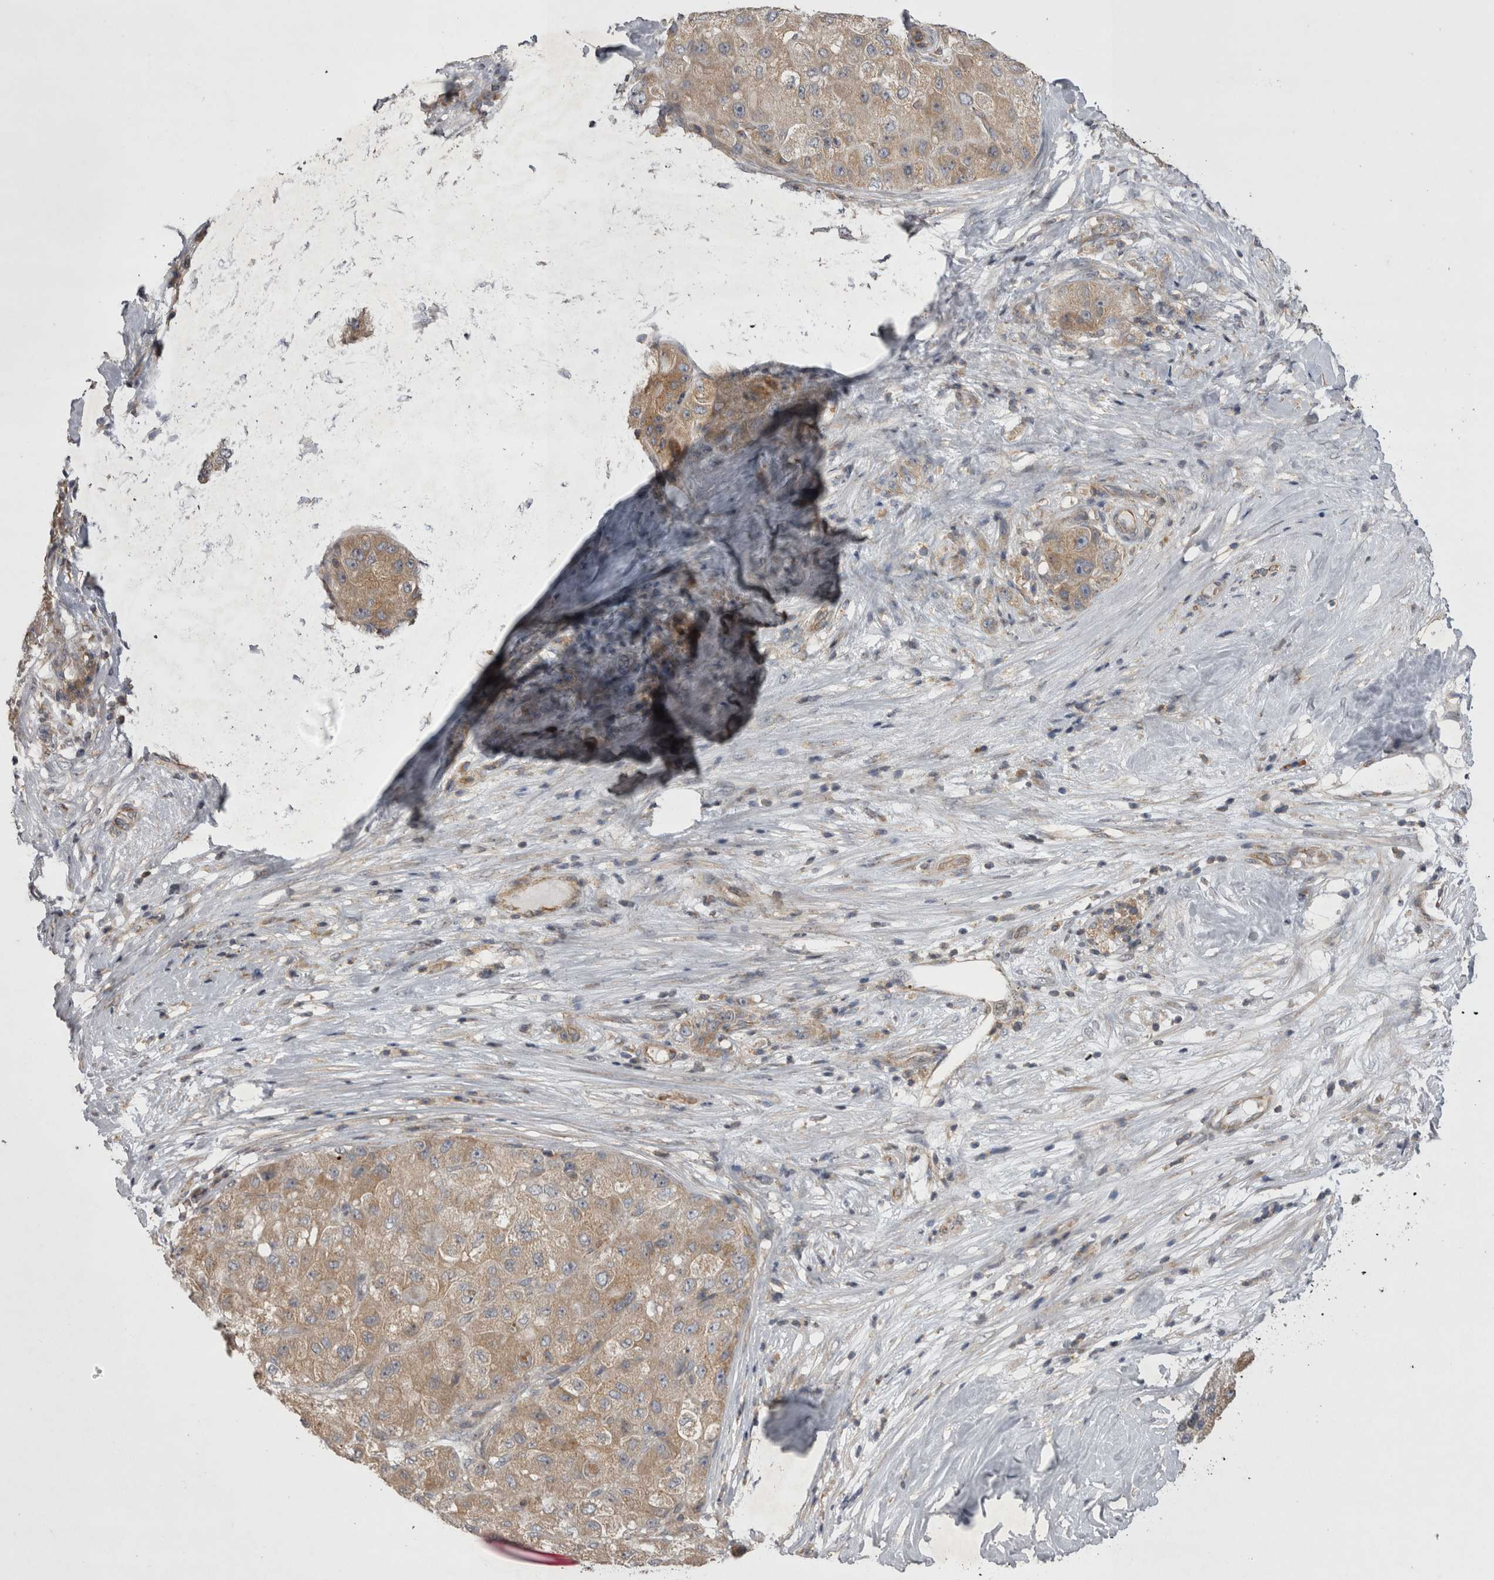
{"staining": {"intensity": "weak", "quantity": ">75%", "location": "cytoplasmic/membranous"}, "tissue": "liver cancer", "cell_type": "Tumor cells", "image_type": "cancer", "snomed": [{"axis": "morphology", "description": "Carcinoma, Hepatocellular, NOS"}, {"axis": "topography", "description": "Liver"}], "caption": "Brown immunohistochemical staining in liver cancer reveals weak cytoplasmic/membranous staining in approximately >75% of tumor cells.", "gene": "TSPOAP1", "patient": {"sex": "male", "age": 80}}